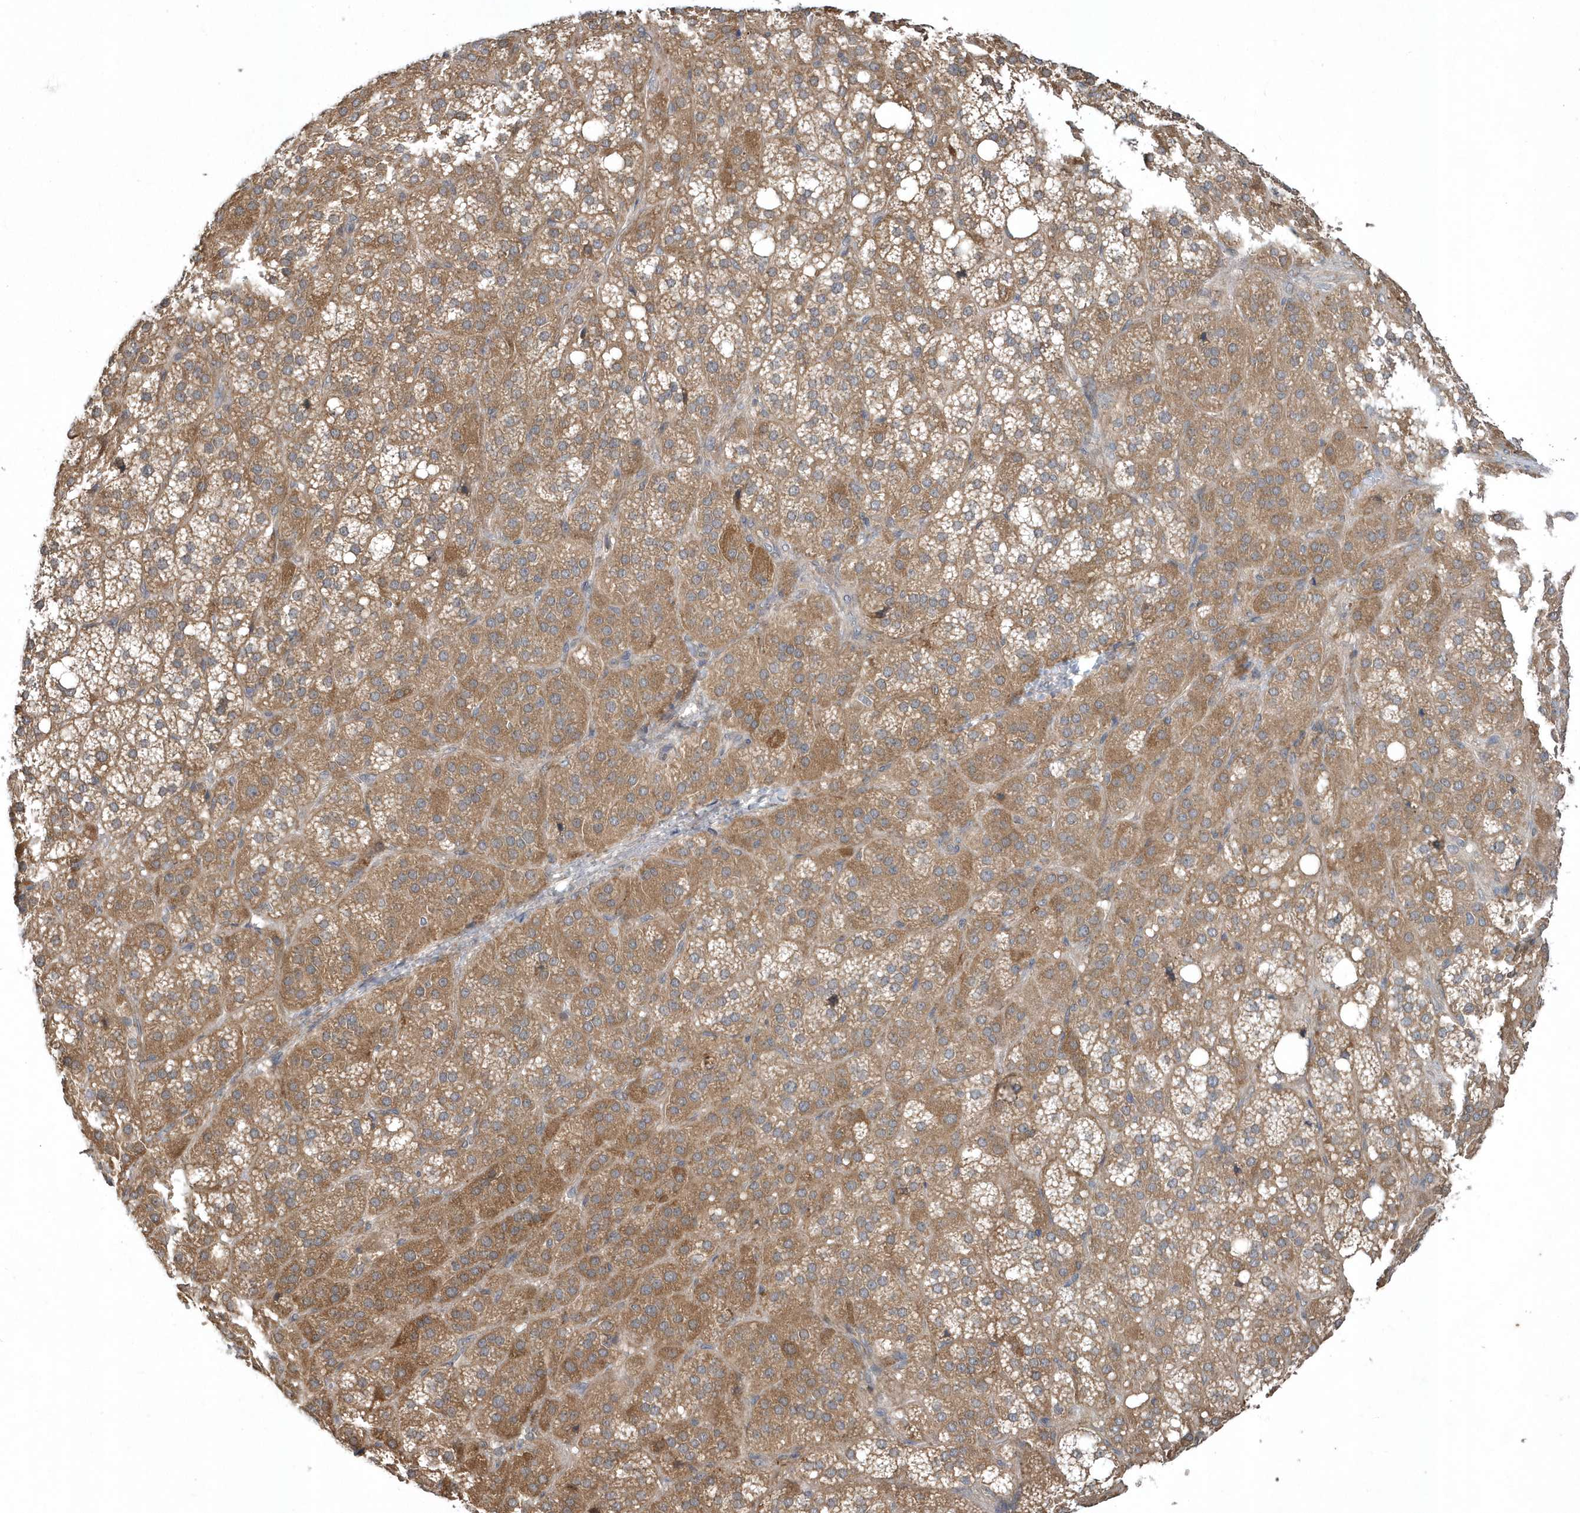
{"staining": {"intensity": "strong", "quantity": "25%-75%", "location": "cytoplasmic/membranous"}, "tissue": "adrenal gland", "cell_type": "Glandular cells", "image_type": "normal", "snomed": [{"axis": "morphology", "description": "Normal tissue, NOS"}, {"axis": "topography", "description": "Adrenal gland"}], "caption": "Strong cytoplasmic/membranous protein positivity is identified in approximately 25%-75% of glandular cells in adrenal gland.", "gene": "HMGCS1", "patient": {"sex": "female", "age": 59}}